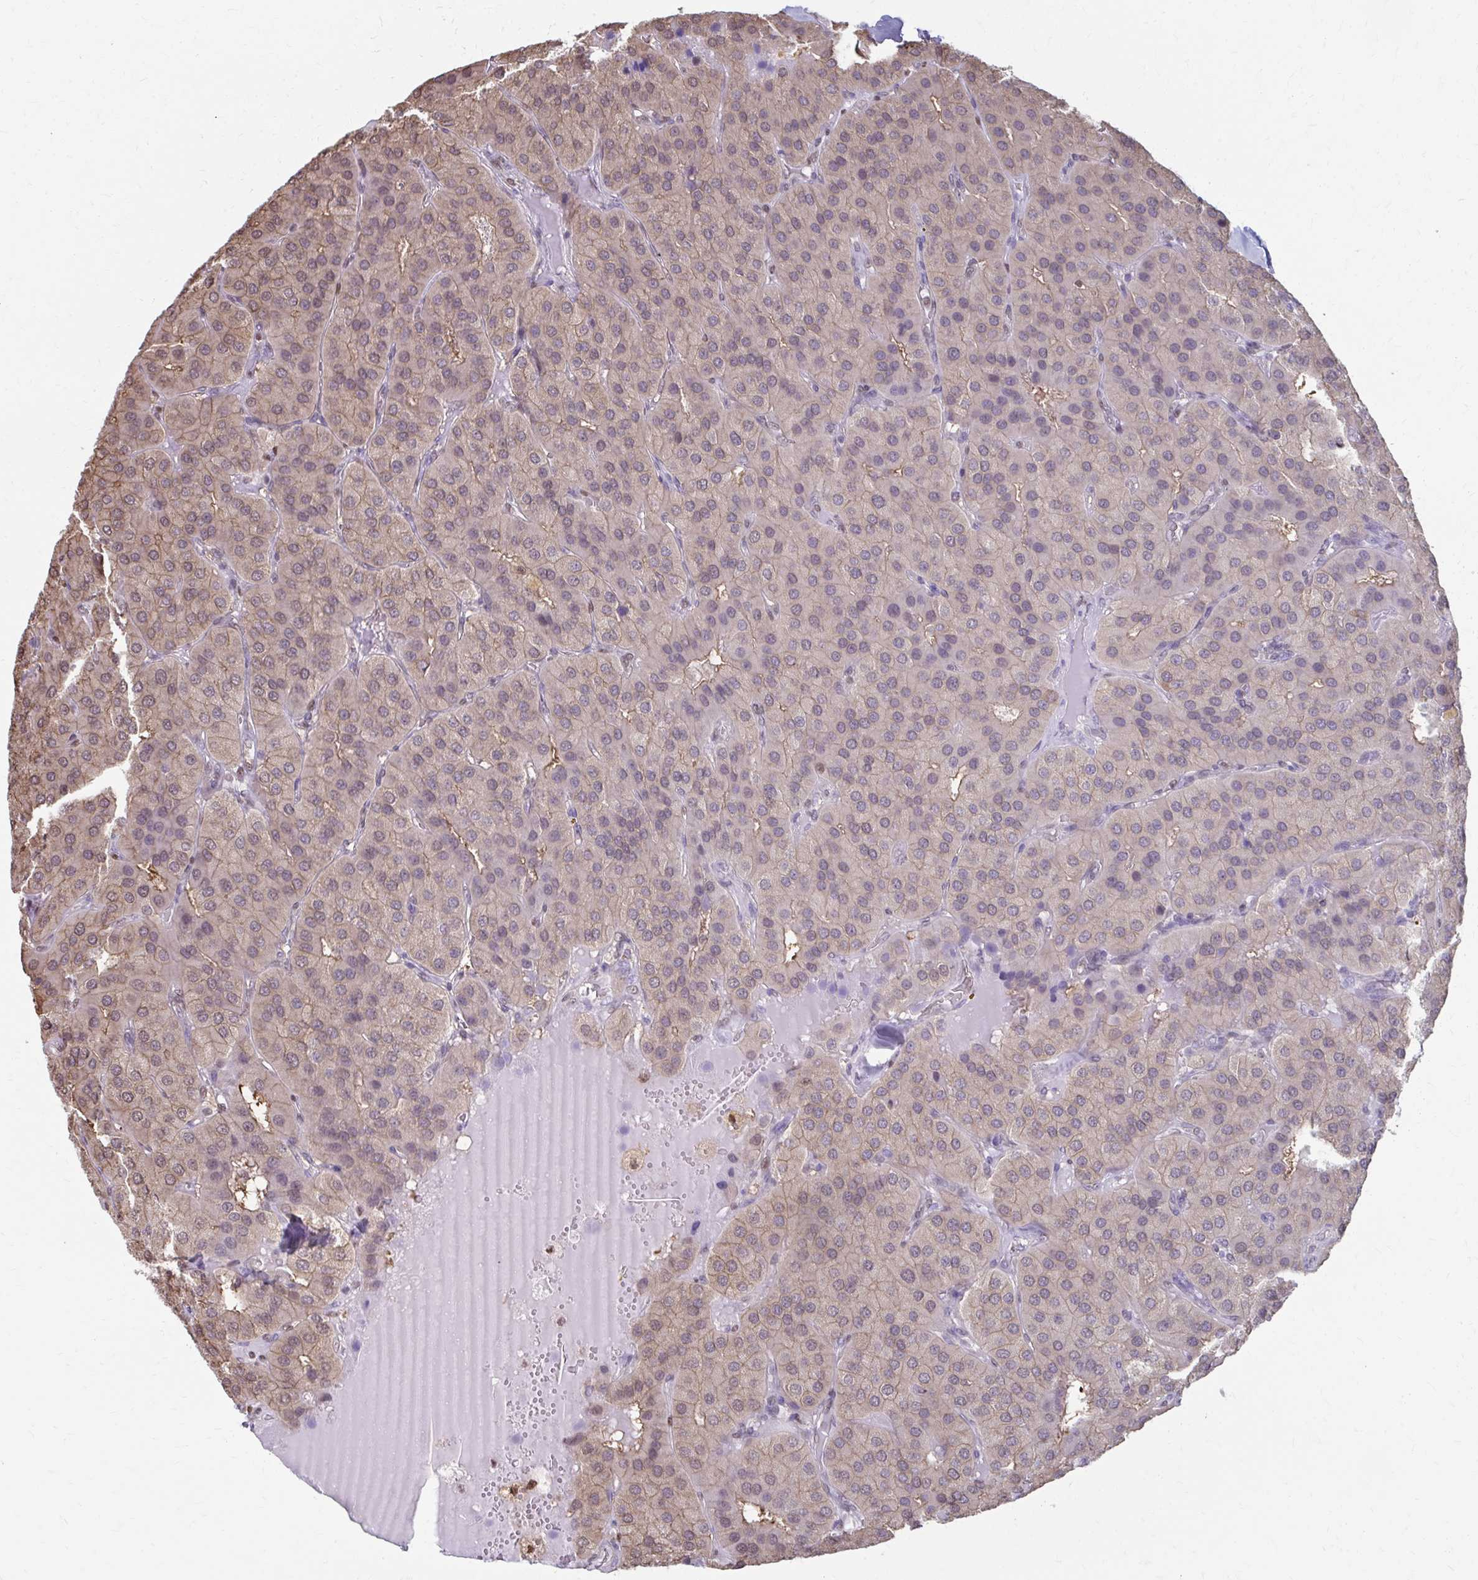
{"staining": {"intensity": "weak", "quantity": "25%-75%", "location": "cytoplasmic/membranous"}, "tissue": "parathyroid gland", "cell_type": "Glandular cells", "image_type": "normal", "snomed": [{"axis": "morphology", "description": "Normal tissue, NOS"}, {"axis": "morphology", "description": "Adenoma, NOS"}, {"axis": "topography", "description": "Parathyroid gland"}], "caption": "Glandular cells display low levels of weak cytoplasmic/membranous expression in about 25%-75% of cells in benign parathyroid gland.", "gene": "ING4", "patient": {"sex": "female", "age": 86}}